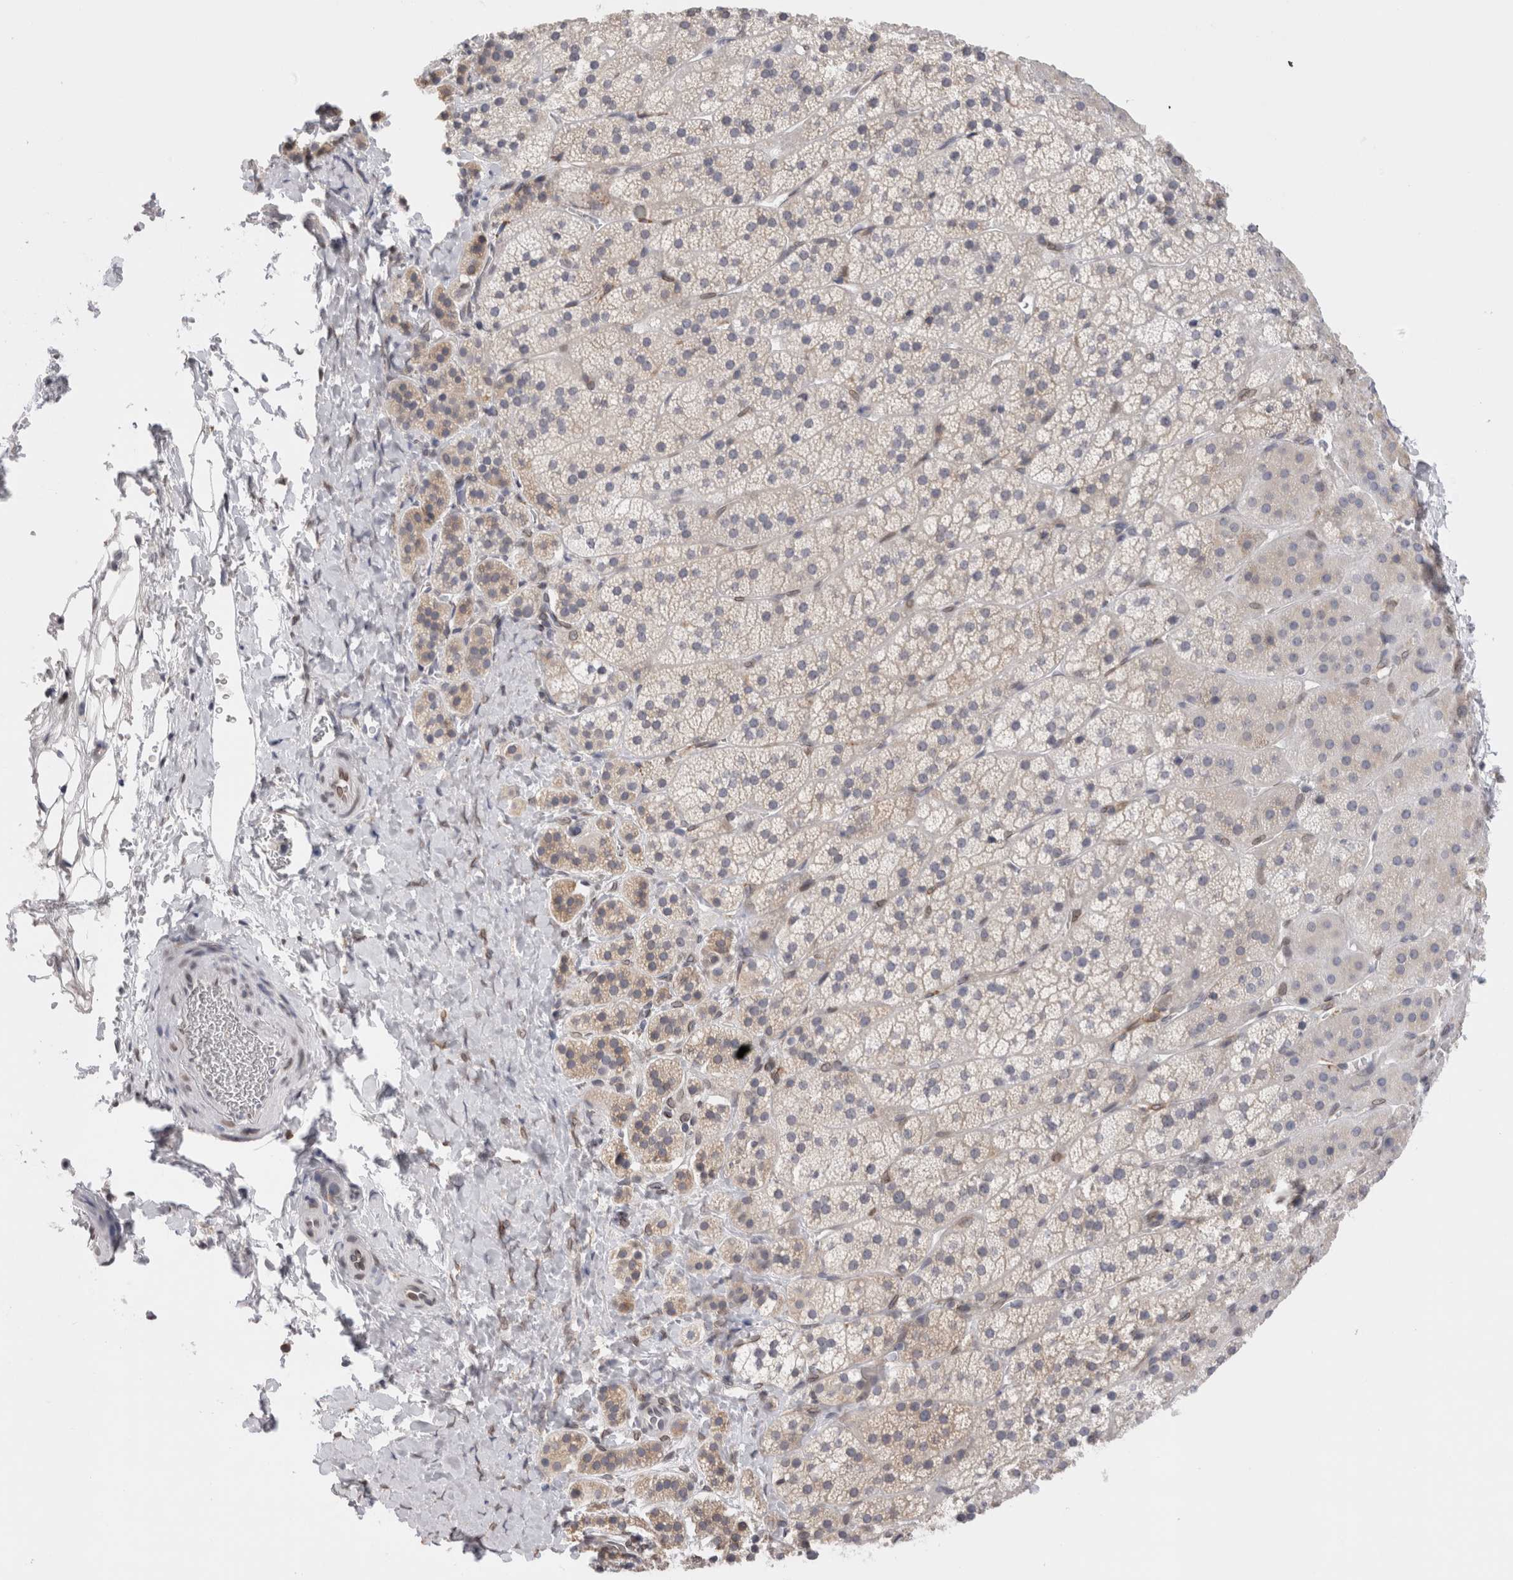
{"staining": {"intensity": "weak", "quantity": "<25%", "location": "cytoplasmic/membranous"}, "tissue": "adrenal gland", "cell_type": "Glandular cells", "image_type": "normal", "snomed": [{"axis": "morphology", "description": "Normal tissue, NOS"}, {"axis": "topography", "description": "Adrenal gland"}], "caption": "A photomicrograph of adrenal gland stained for a protein displays no brown staining in glandular cells. (Stains: DAB (3,3'-diaminobenzidine) immunohistochemistry with hematoxylin counter stain, Microscopy: brightfield microscopy at high magnification).", "gene": "VCPIP1", "patient": {"sex": "female", "age": 44}}